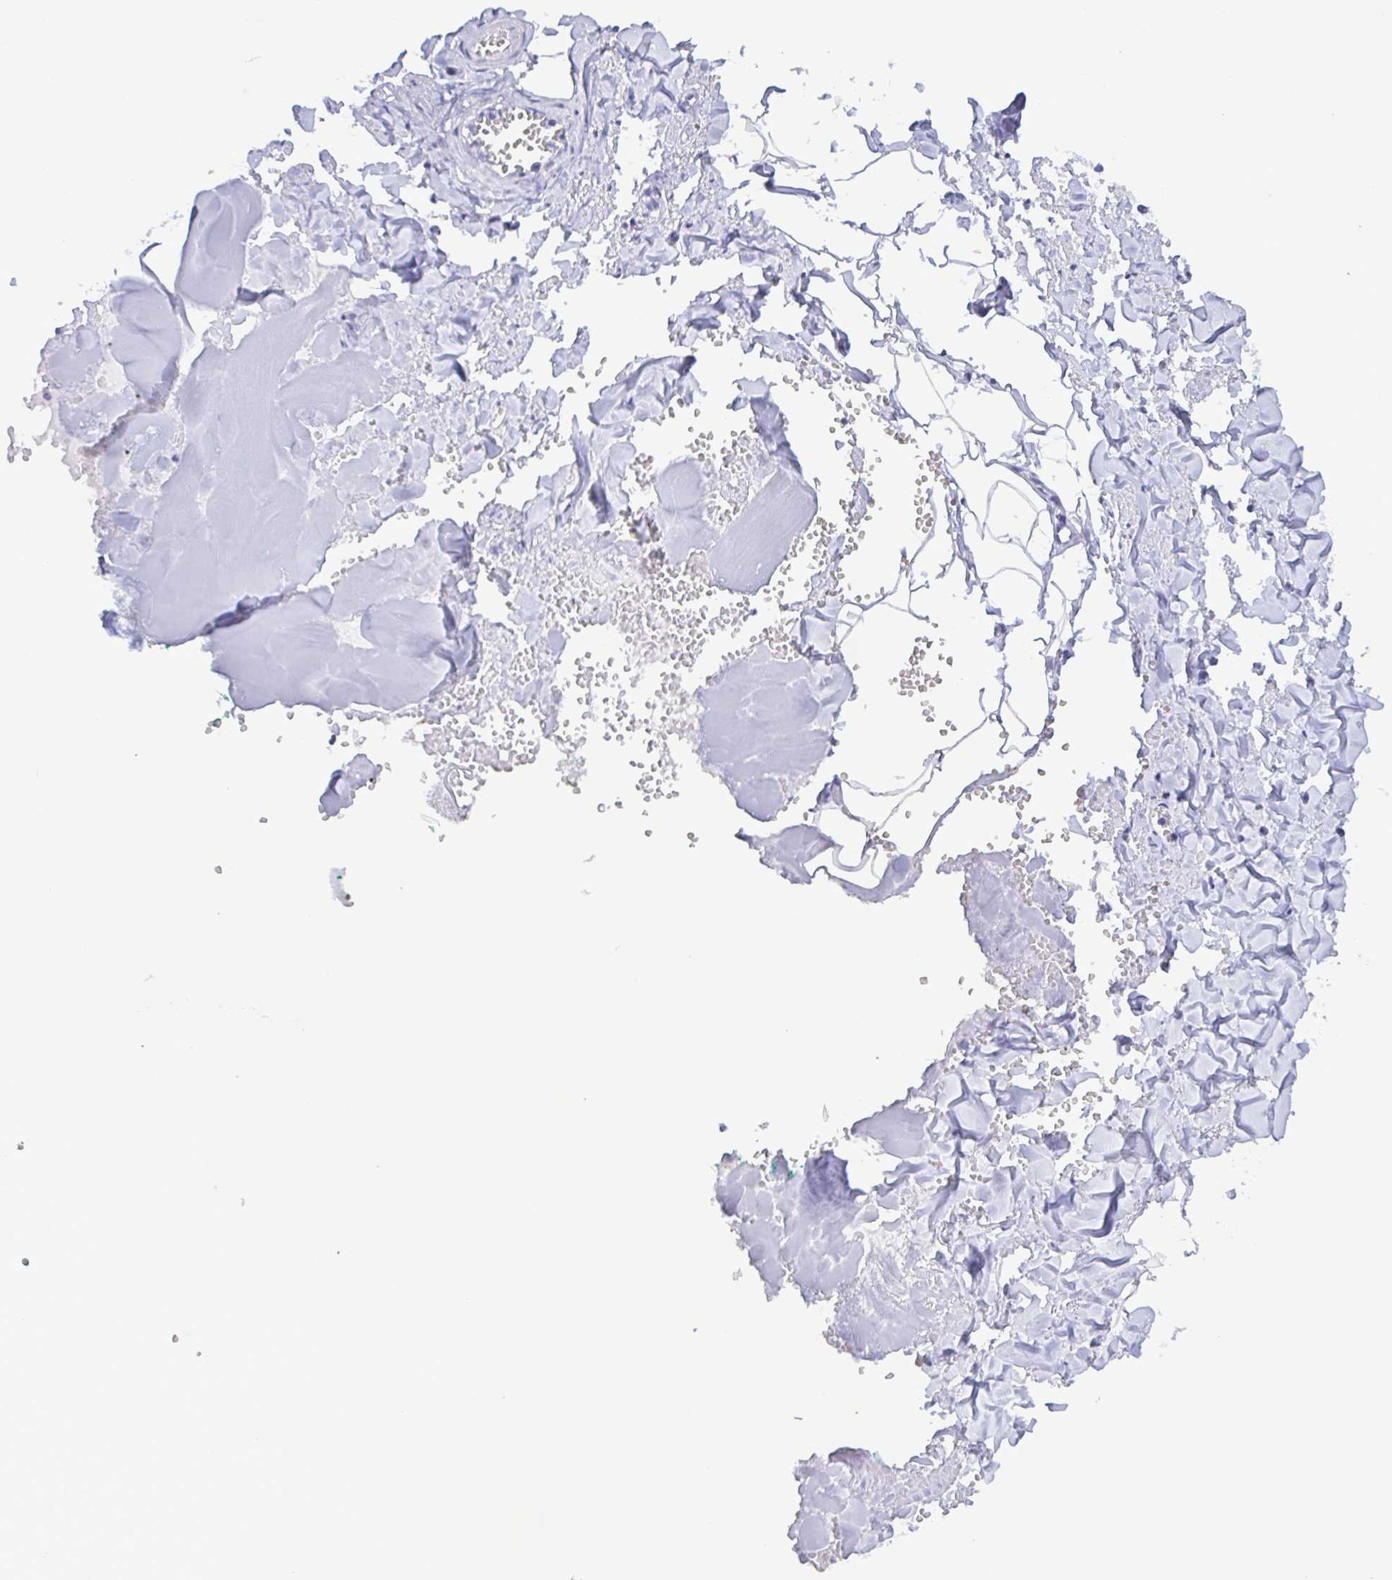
{"staining": {"intensity": "negative", "quantity": "none", "location": "none"}, "tissue": "adipose tissue", "cell_type": "Adipocytes", "image_type": "normal", "snomed": [{"axis": "morphology", "description": "Normal tissue, NOS"}, {"axis": "topography", "description": "Vulva"}, {"axis": "topography", "description": "Peripheral nerve tissue"}], "caption": "This is a image of immunohistochemistry staining of benign adipose tissue, which shows no positivity in adipocytes. (DAB (3,3'-diaminobenzidine) immunohistochemistry visualized using brightfield microscopy, high magnification).", "gene": "TNNI3", "patient": {"sex": "female", "age": 66}}